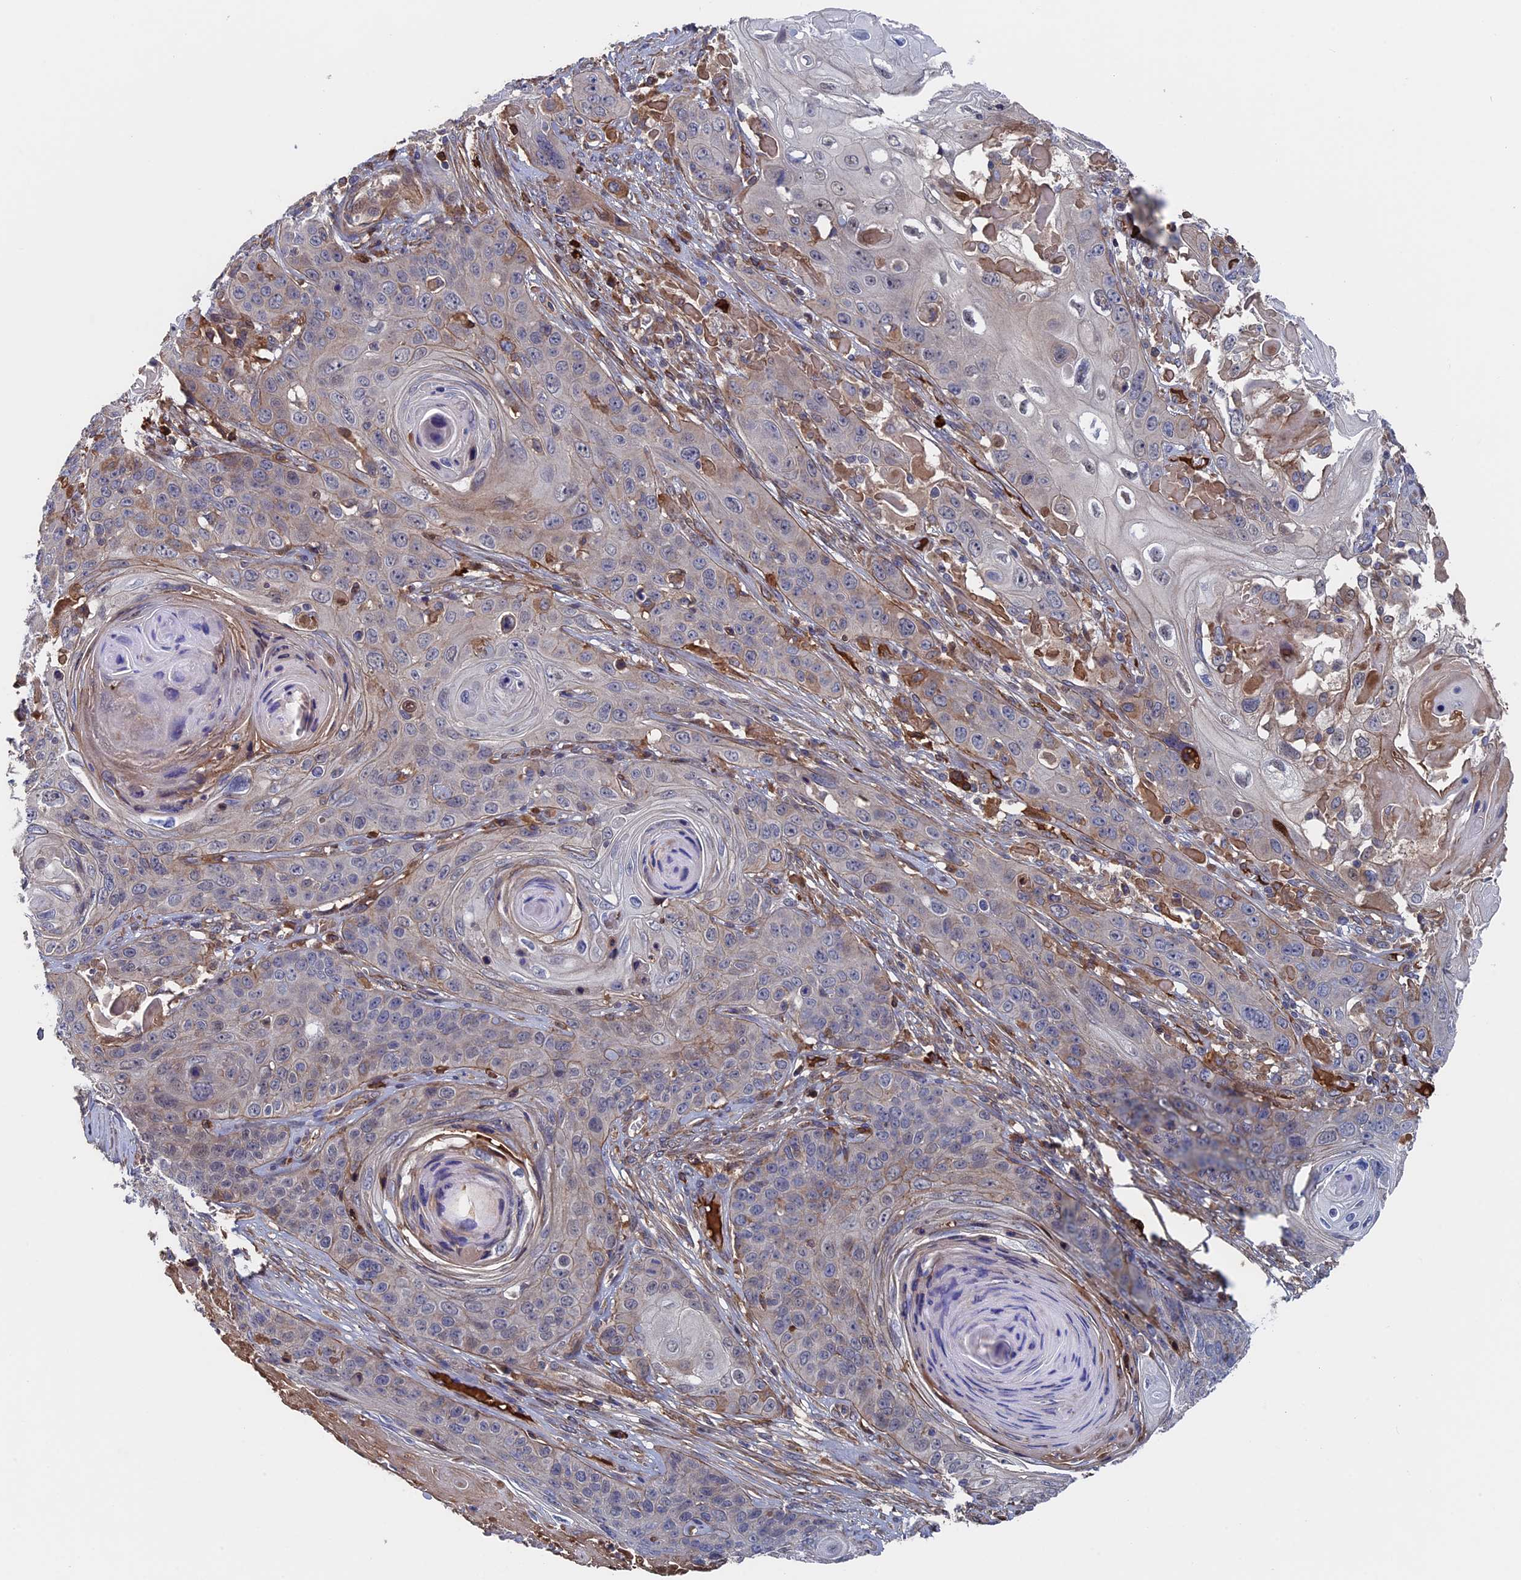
{"staining": {"intensity": "weak", "quantity": "<25%", "location": "cytoplasmic/membranous"}, "tissue": "skin cancer", "cell_type": "Tumor cells", "image_type": "cancer", "snomed": [{"axis": "morphology", "description": "Squamous cell carcinoma, NOS"}, {"axis": "topography", "description": "Skin"}], "caption": "This is an immunohistochemistry (IHC) histopathology image of skin cancer (squamous cell carcinoma). There is no positivity in tumor cells.", "gene": "RPUSD1", "patient": {"sex": "male", "age": 55}}